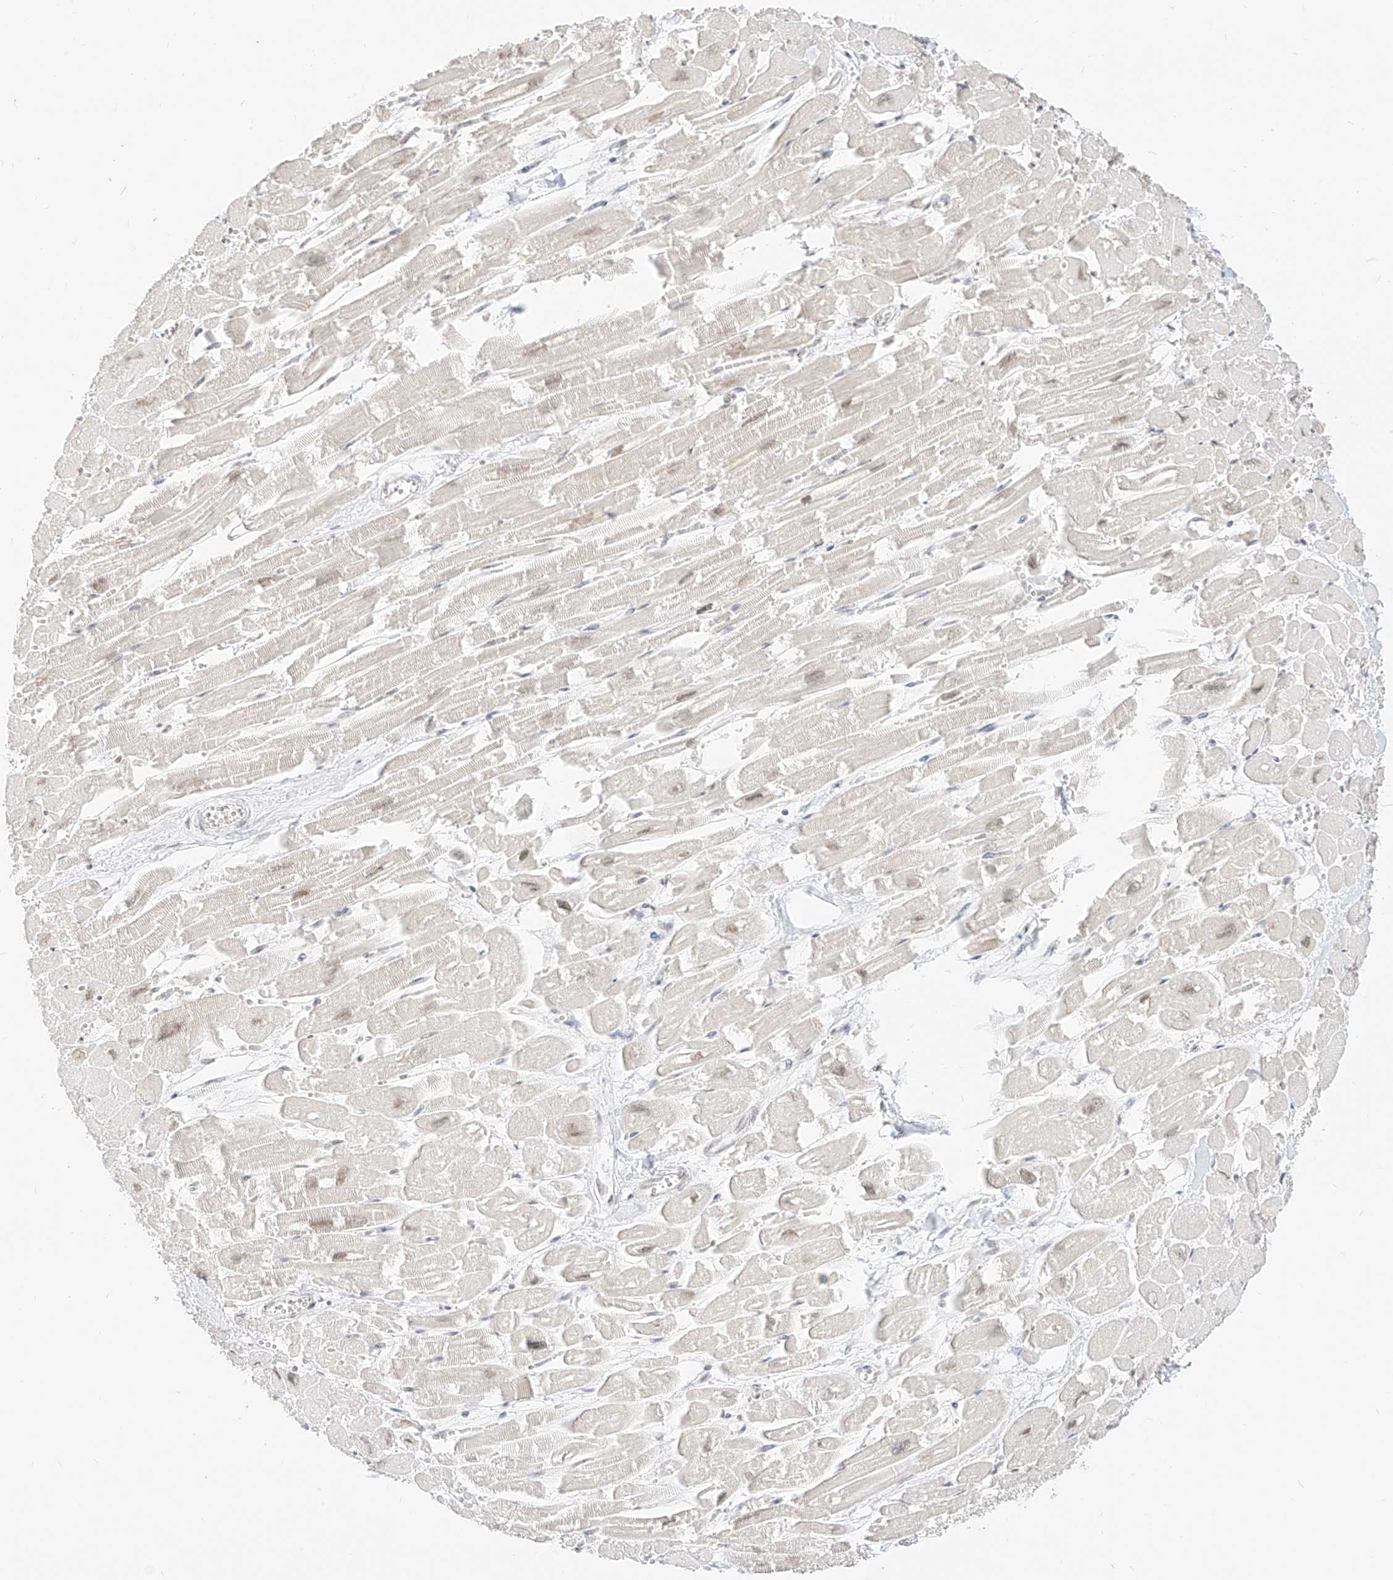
{"staining": {"intensity": "weak", "quantity": "<25%", "location": "nuclear"}, "tissue": "heart muscle", "cell_type": "Cardiomyocytes", "image_type": "normal", "snomed": [{"axis": "morphology", "description": "Normal tissue, NOS"}, {"axis": "topography", "description": "Heart"}], "caption": "This is an immunohistochemistry image of normal heart muscle. There is no expression in cardiomyocytes.", "gene": "SUPT5H", "patient": {"sex": "male", "age": 54}}